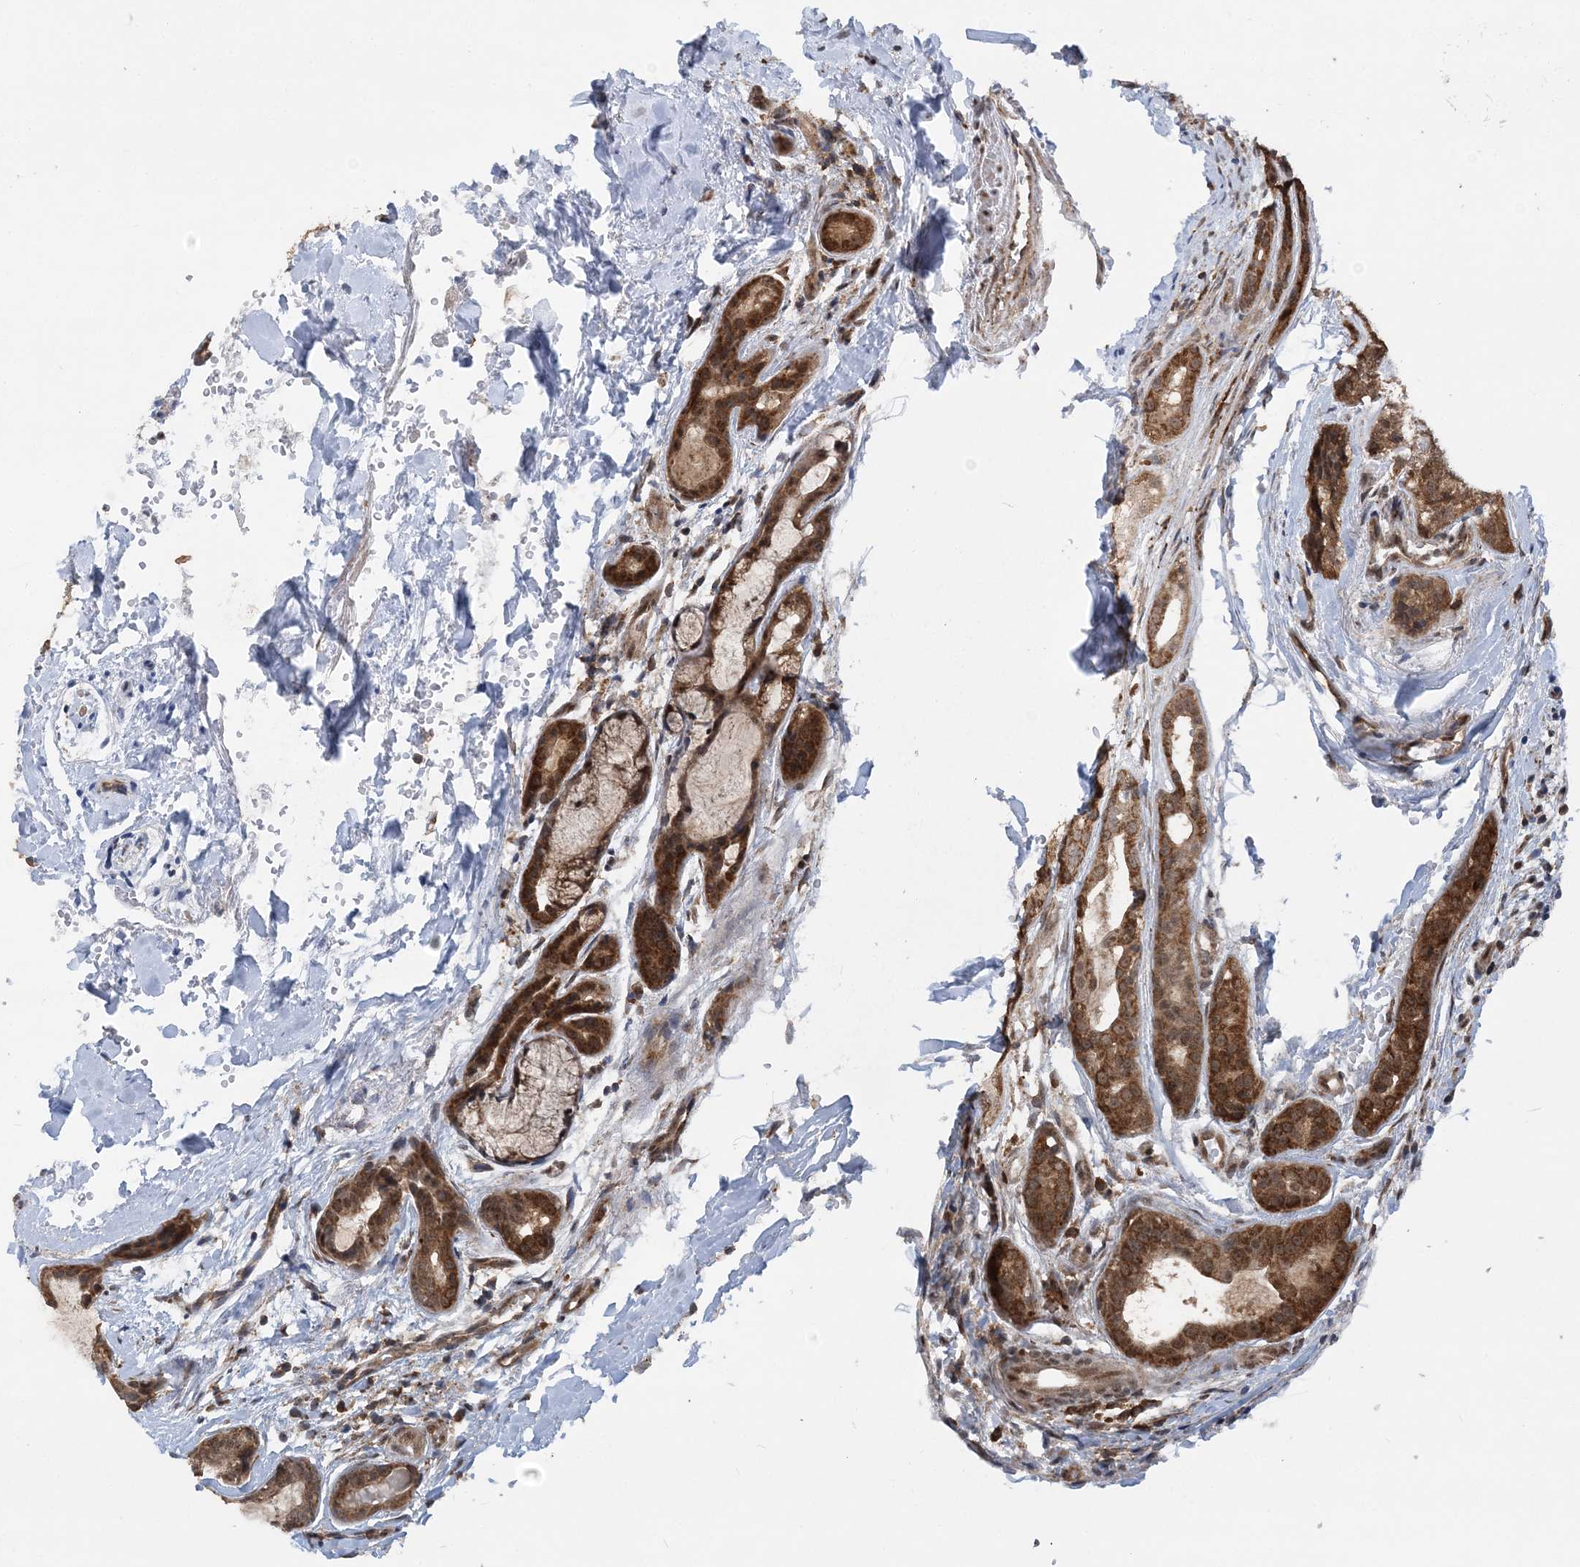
{"staining": {"intensity": "moderate", "quantity": ">75%", "location": "cytoplasmic/membranous"}, "tissue": "head and neck cancer", "cell_type": "Tumor cells", "image_type": "cancer", "snomed": [{"axis": "morphology", "description": "Adenocarcinoma, NOS"}, {"axis": "topography", "description": "Head-Neck"}], "caption": "Protein staining of head and neck adenocarcinoma tissue shows moderate cytoplasmic/membranous positivity in about >75% of tumor cells. The staining was performed using DAB (3,3'-diaminobenzidine) to visualize the protein expression in brown, while the nuclei were stained in blue with hematoxylin (Magnification: 20x).", "gene": "PCBP1", "patient": {"sex": "male", "age": 66}}